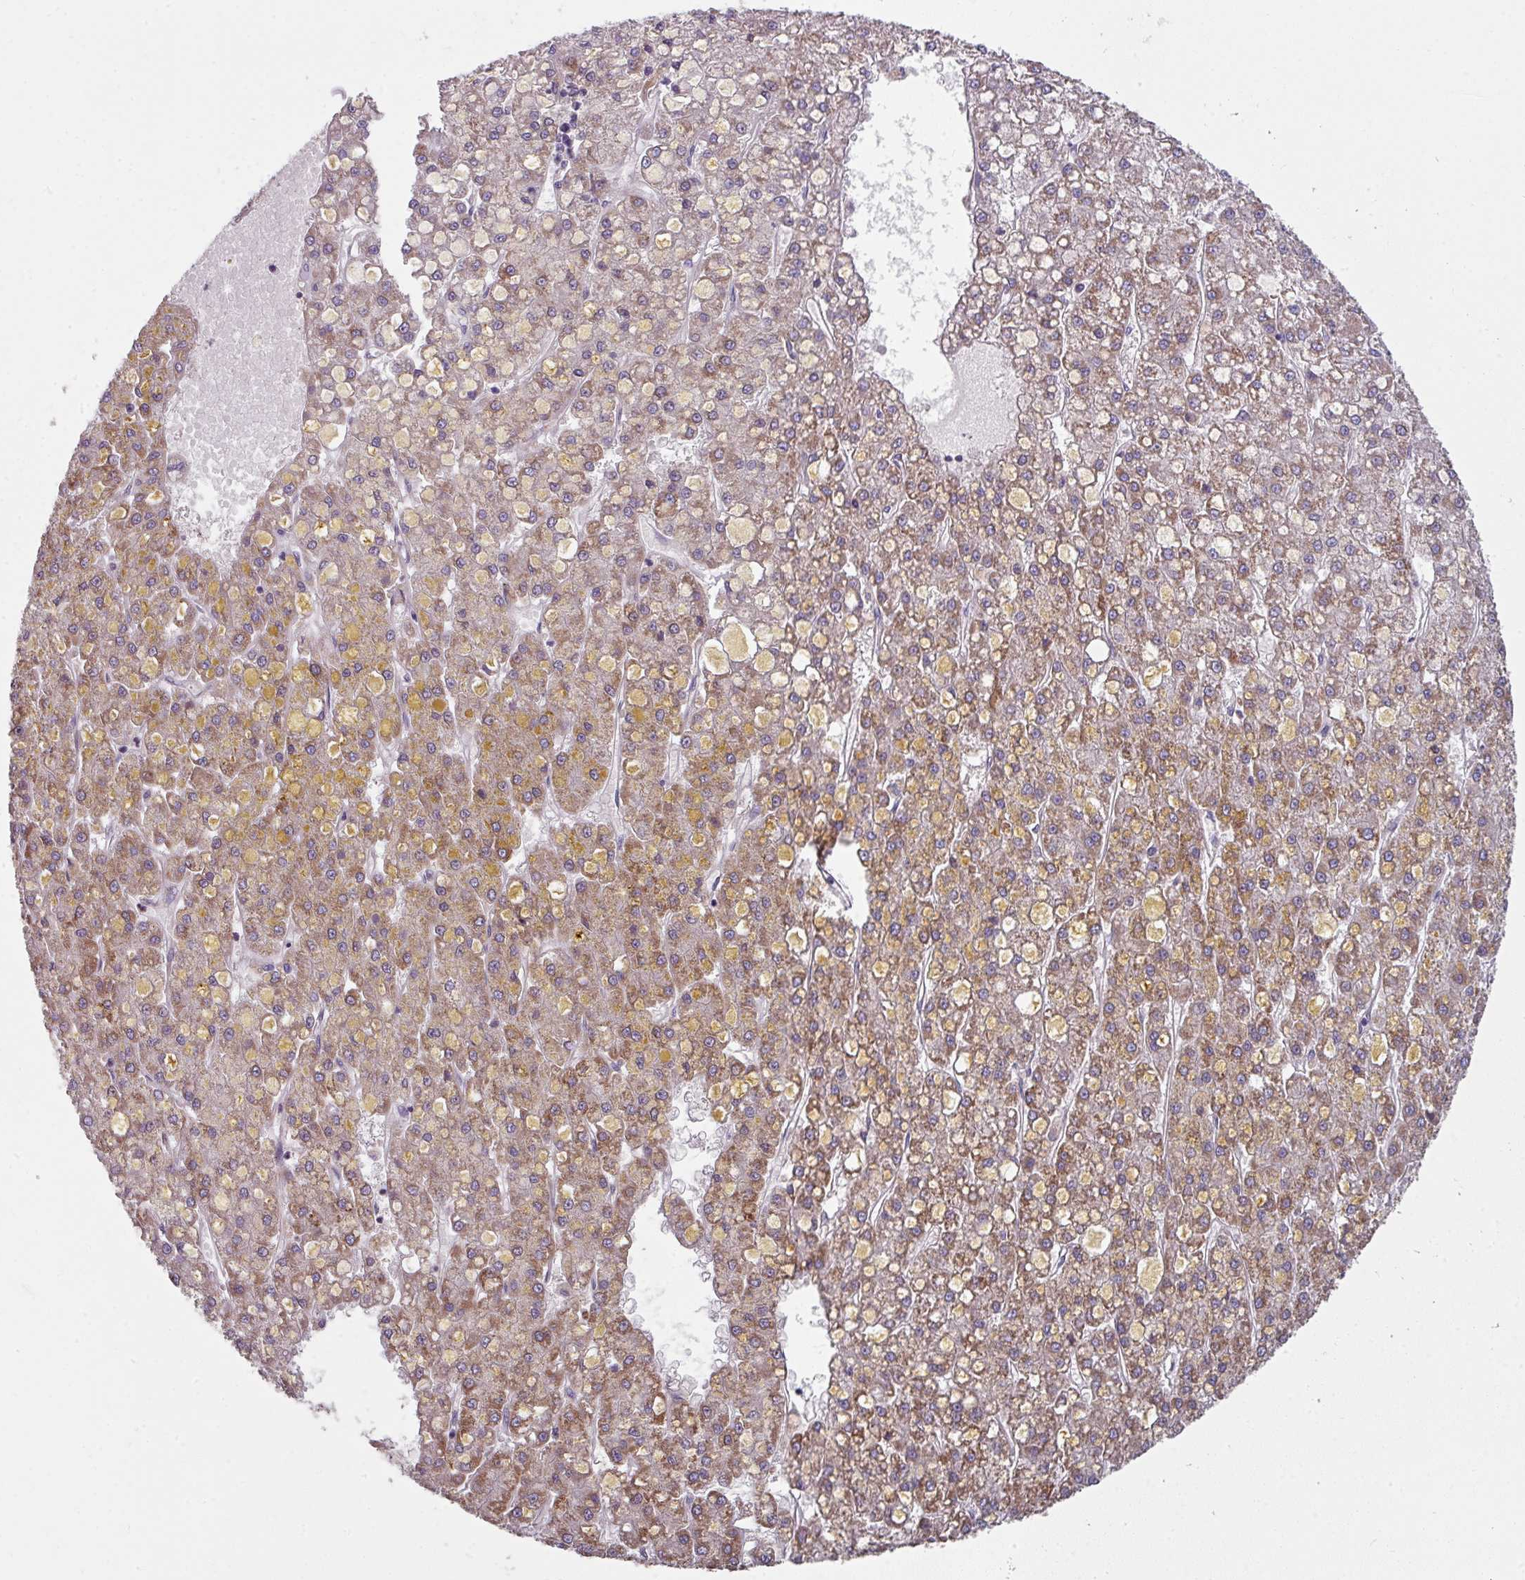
{"staining": {"intensity": "moderate", "quantity": ">75%", "location": "cytoplasmic/membranous"}, "tissue": "liver cancer", "cell_type": "Tumor cells", "image_type": "cancer", "snomed": [{"axis": "morphology", "description": "Carcinoma, Hepatocellular, NOS"}, {"axis": "topography", "description": "Liver"}], "caption": "Immunohistochemical staining of liver cancer (hepatocellular carcinoma) shows medium levels of moderate cytoplasmic/membranous positivity in about >75% of tumor cells.", "gene": "LRRC9", "patient": {"sex": "male", "age": 67}}